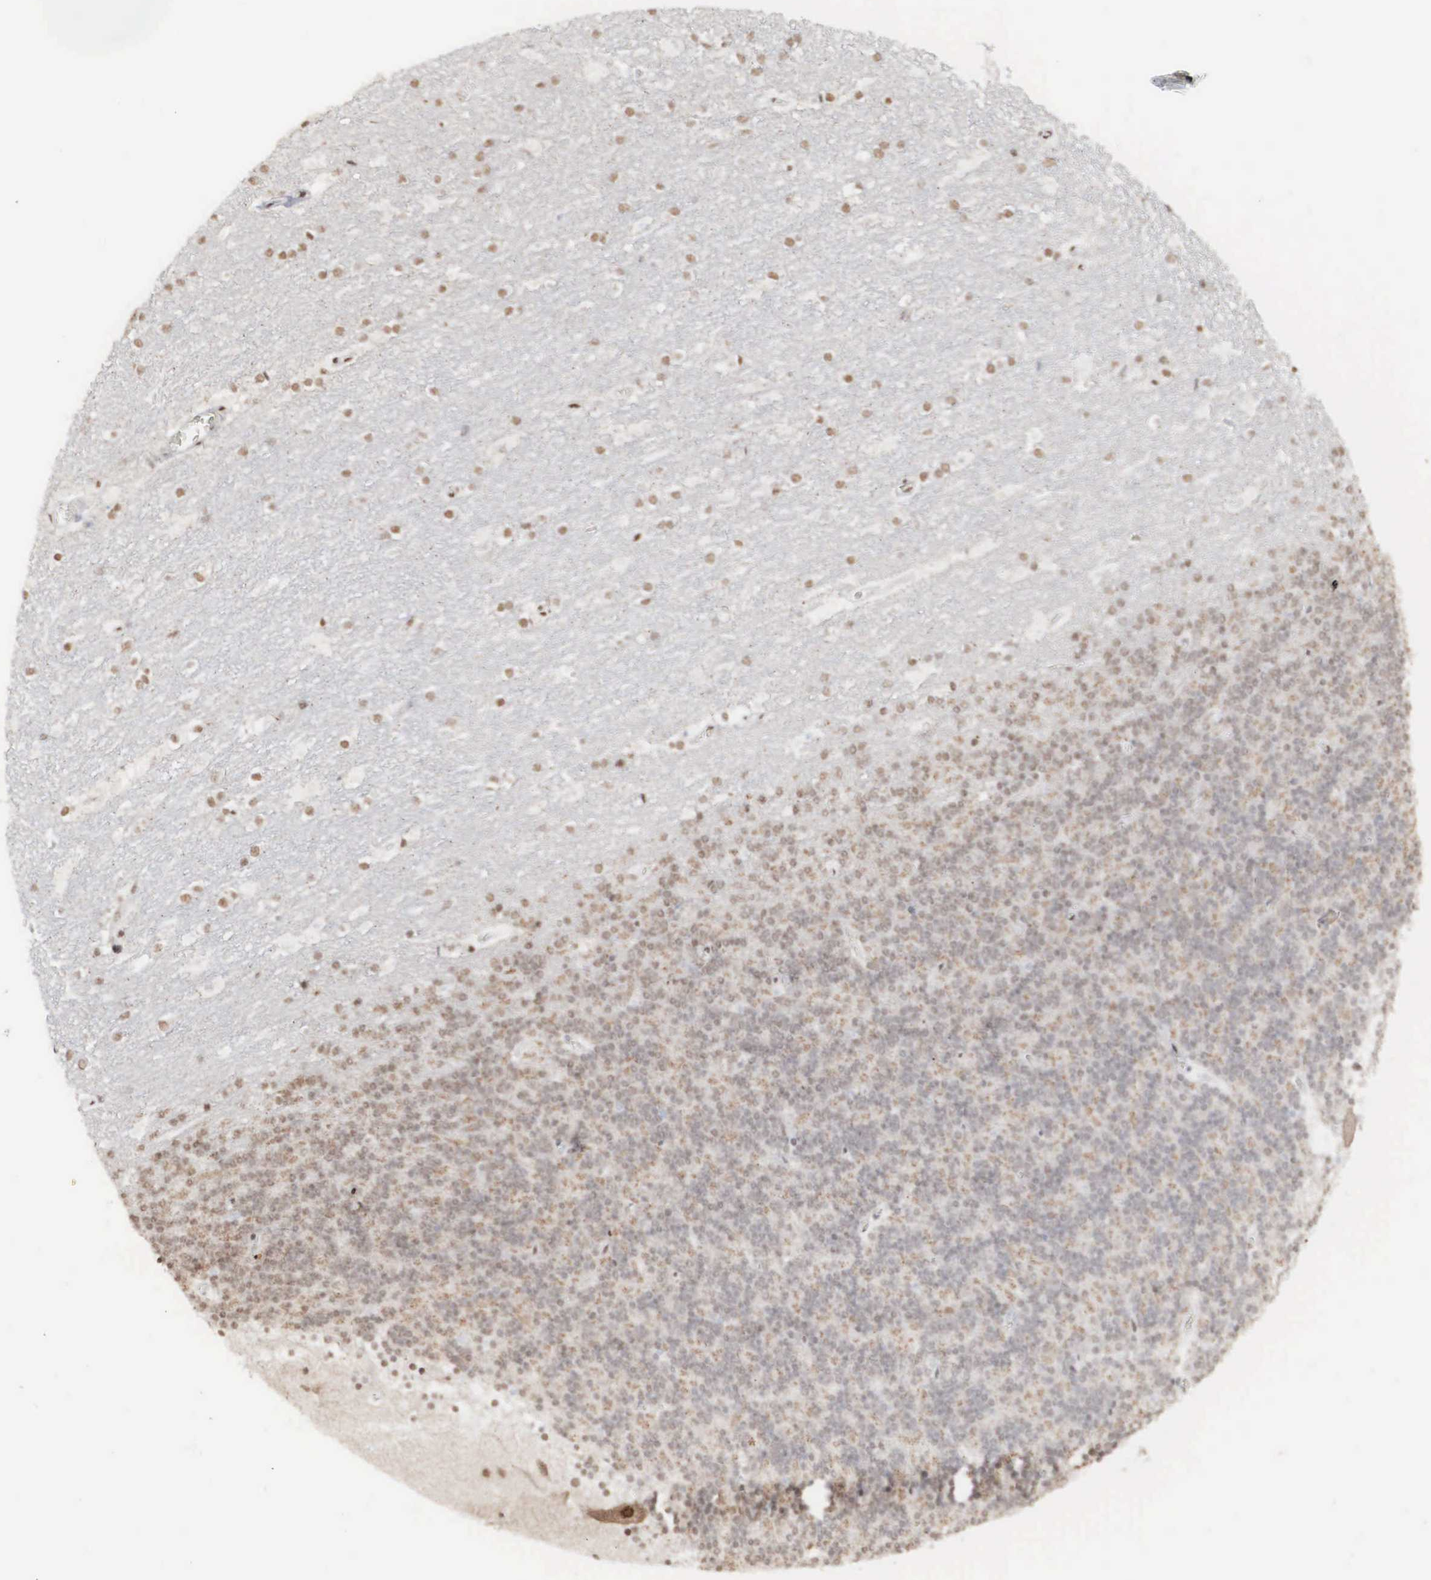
{"staining": {"intensity": "negative", "quantity": "none", "location": "none"}, "tissue": "cerebellum", "cell_type": "Cells in granular layer", "image_type": "normal", "snomed": [{"axis": "morphology", "description": "Normal tissue, NOS"}, {"axis": "topography", "description": "Cerebellum"}], "caption": "DAB immunohistochemical staining of unremarkable human cerebellum displays no significant positivity in cells in granular layer. Nuclei are stained in blue.", "gene": "AUTS2", "patient": {"sex": "female", "age": 19}}